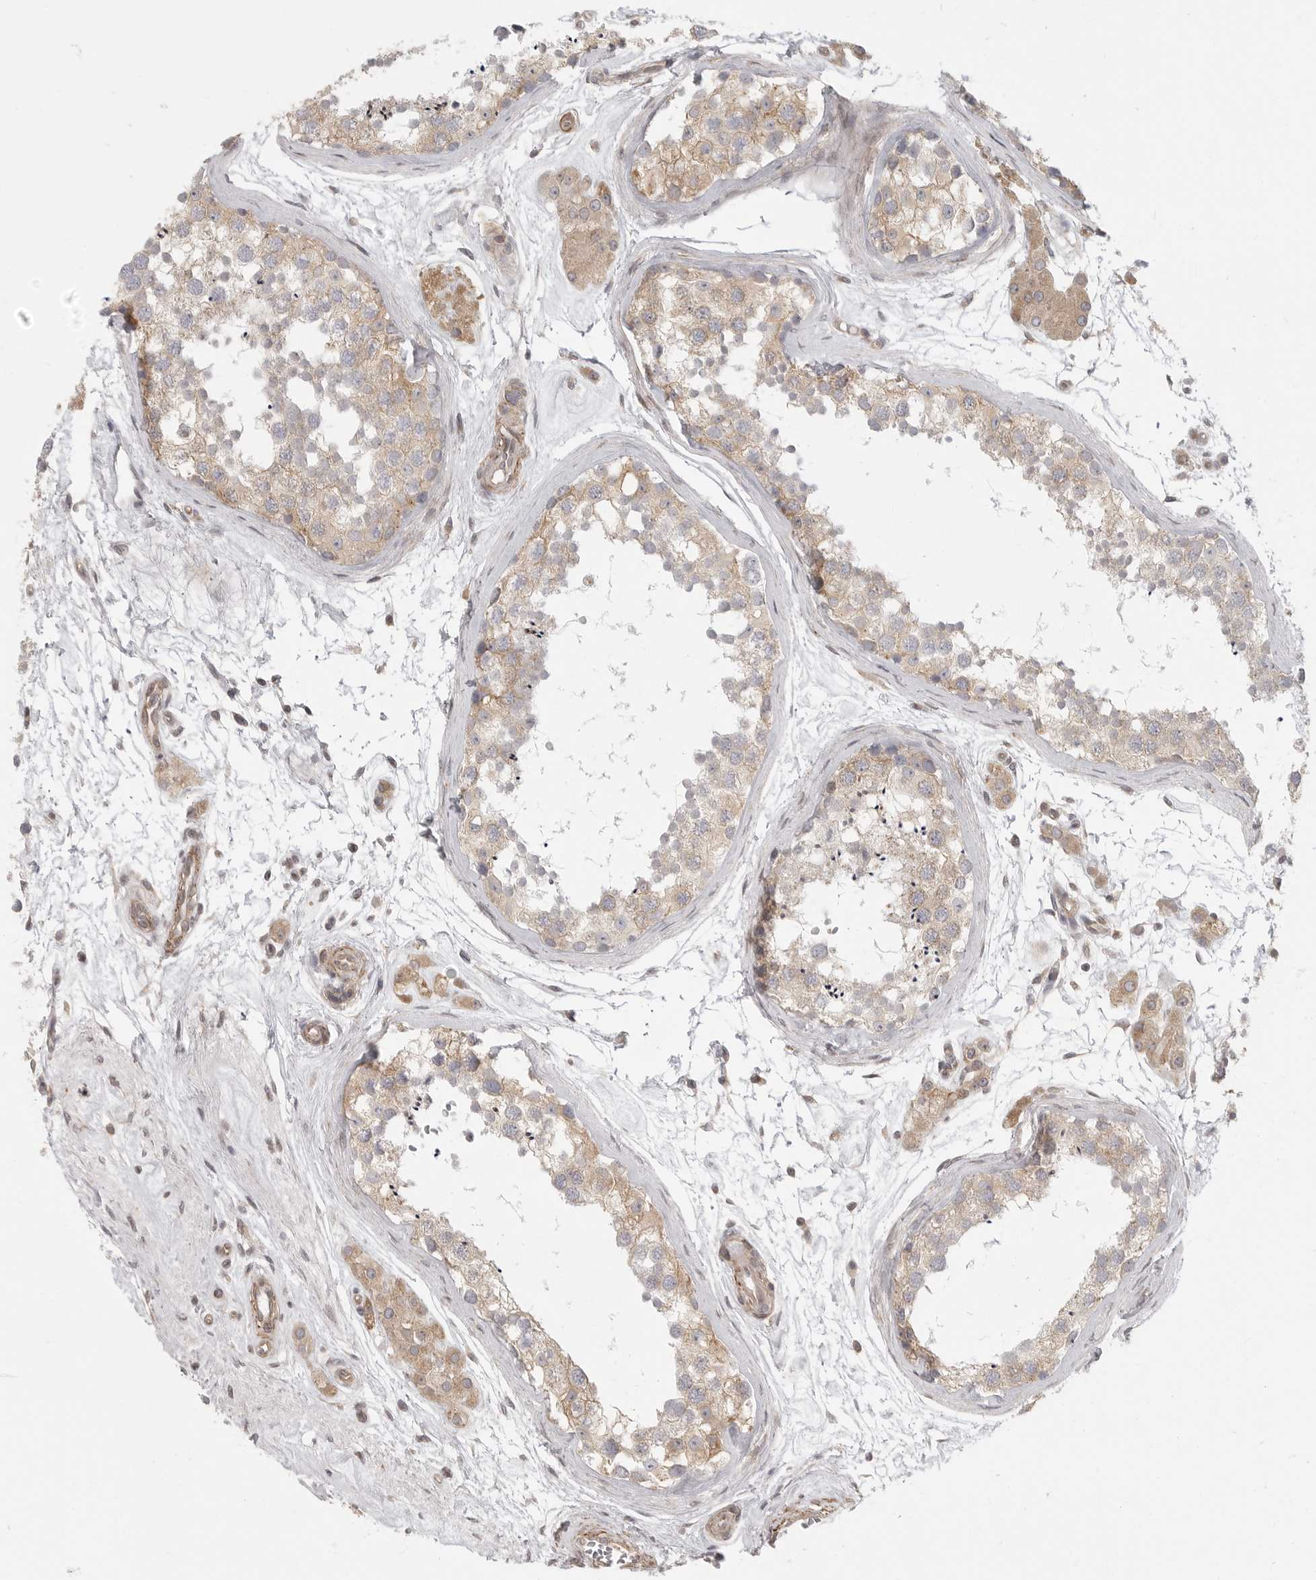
{"staining": {"intensity": "weak", "quantity": ">75%", "location": "cytoplasmic/membranous"}, "tissue": "testis", "cell_type": "Cells in seminiferous ducts", "image_type": "normal", "snomed": [{"axis": "morphology", "description": "Normal tissue, NOS"}, {"axis": "topography", "description": "Testis"}], "caption": "A high-resolution micrograph shows IHC staining of normal testis, which reveals weak cytoplasmic/membranous staining in about >75% of cells in seminiferous ducts.", "gene": "CERS2", "patient": {"sex": "male", "age": 56}}